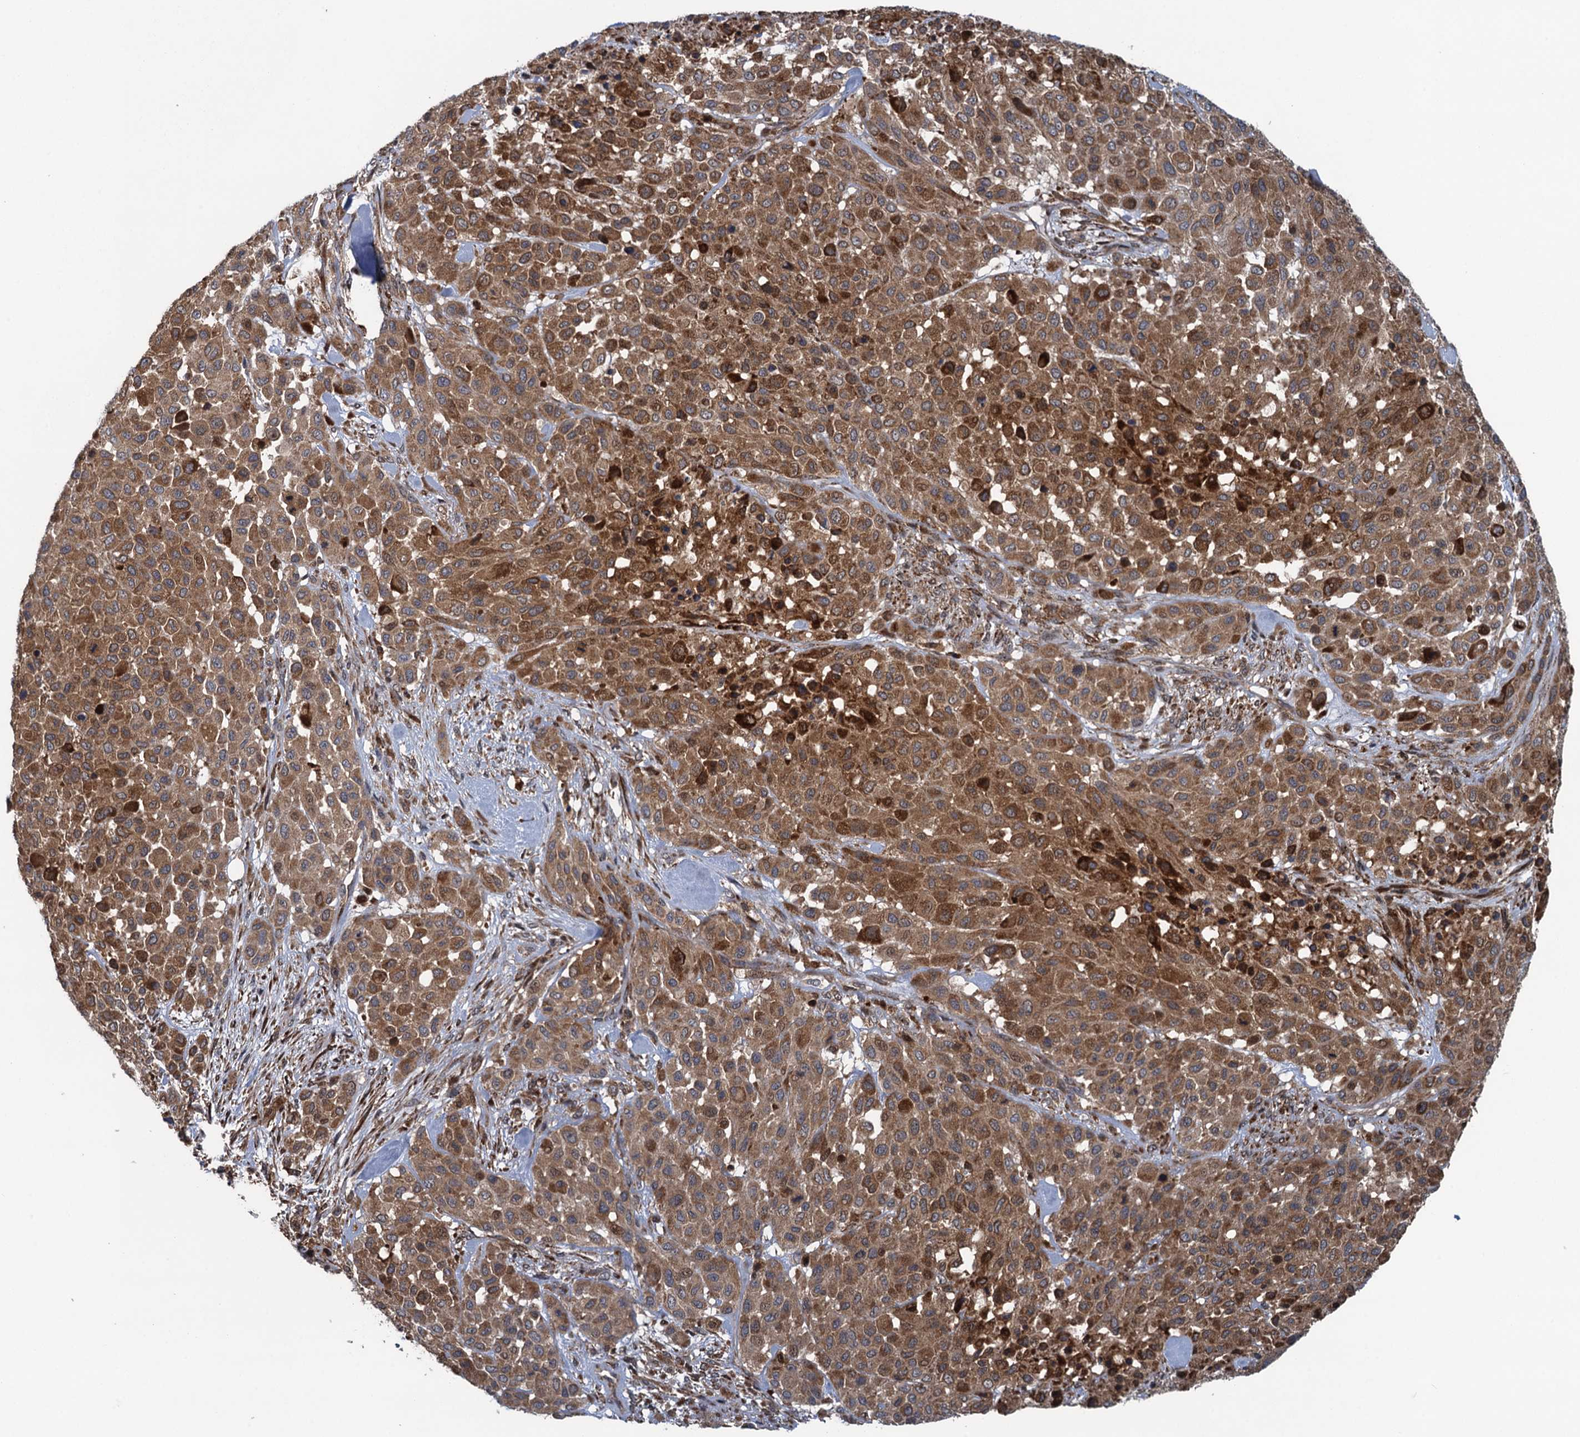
{"staining": {"intensity": "moderate", "quantity": ">75%", "location": "cytoplasmic/membranous"}, "tissue": "melanoma", "cell_type": "Tumor cells", "image_type": "cancer", "snomed": [{"axis": "morphology", "description": "Malignant melanoma, Metastatic site"}, {"axis": "topography", "description": "Skin"}], "caption": "There is medium levels of moderate cytoplasmic/membranous positivity in tumor cells of malignant melanoma (metastatic site), as demonstrated by immunohistochemical staining (brown color).", "gene": "CNTN5", "patient": {"sex": "female", "age": 81}}